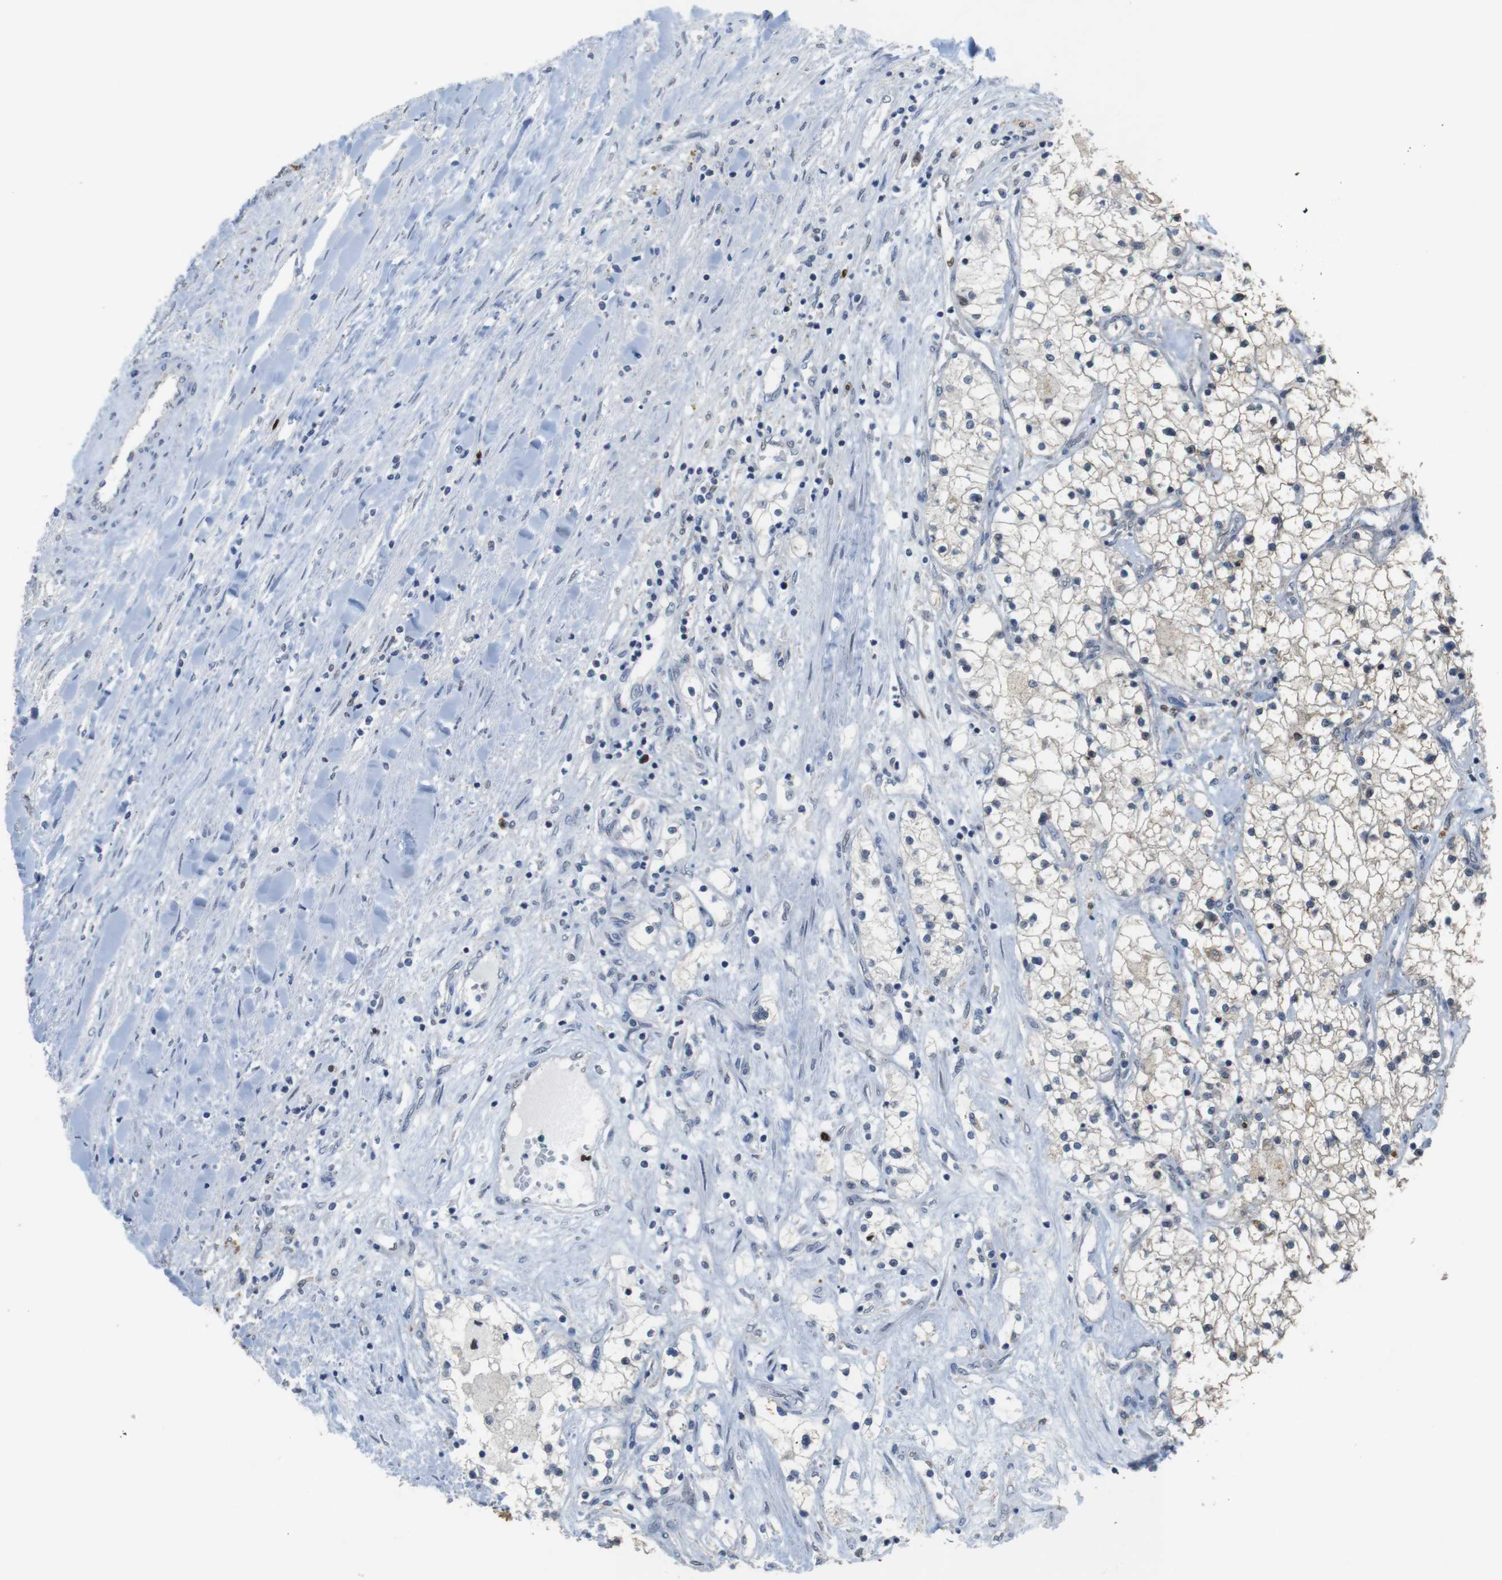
{"staining": {"intensity": "negative", "quantity": "none", "location": "none"}, "tissue": "renal cancer", "cell_type": "Tumor cells", "image_type": "cancer", "snomed": [{"axis": "morphology", "description": "Adenocarcinoma, NOS"}, {"axis": "topography", "description": "Kidney"}], "caption": "There is no significant staining in tumor cells of renal cancer.", "gene": "KPNA2", "patient": {"sex": "male", "age": 68}}